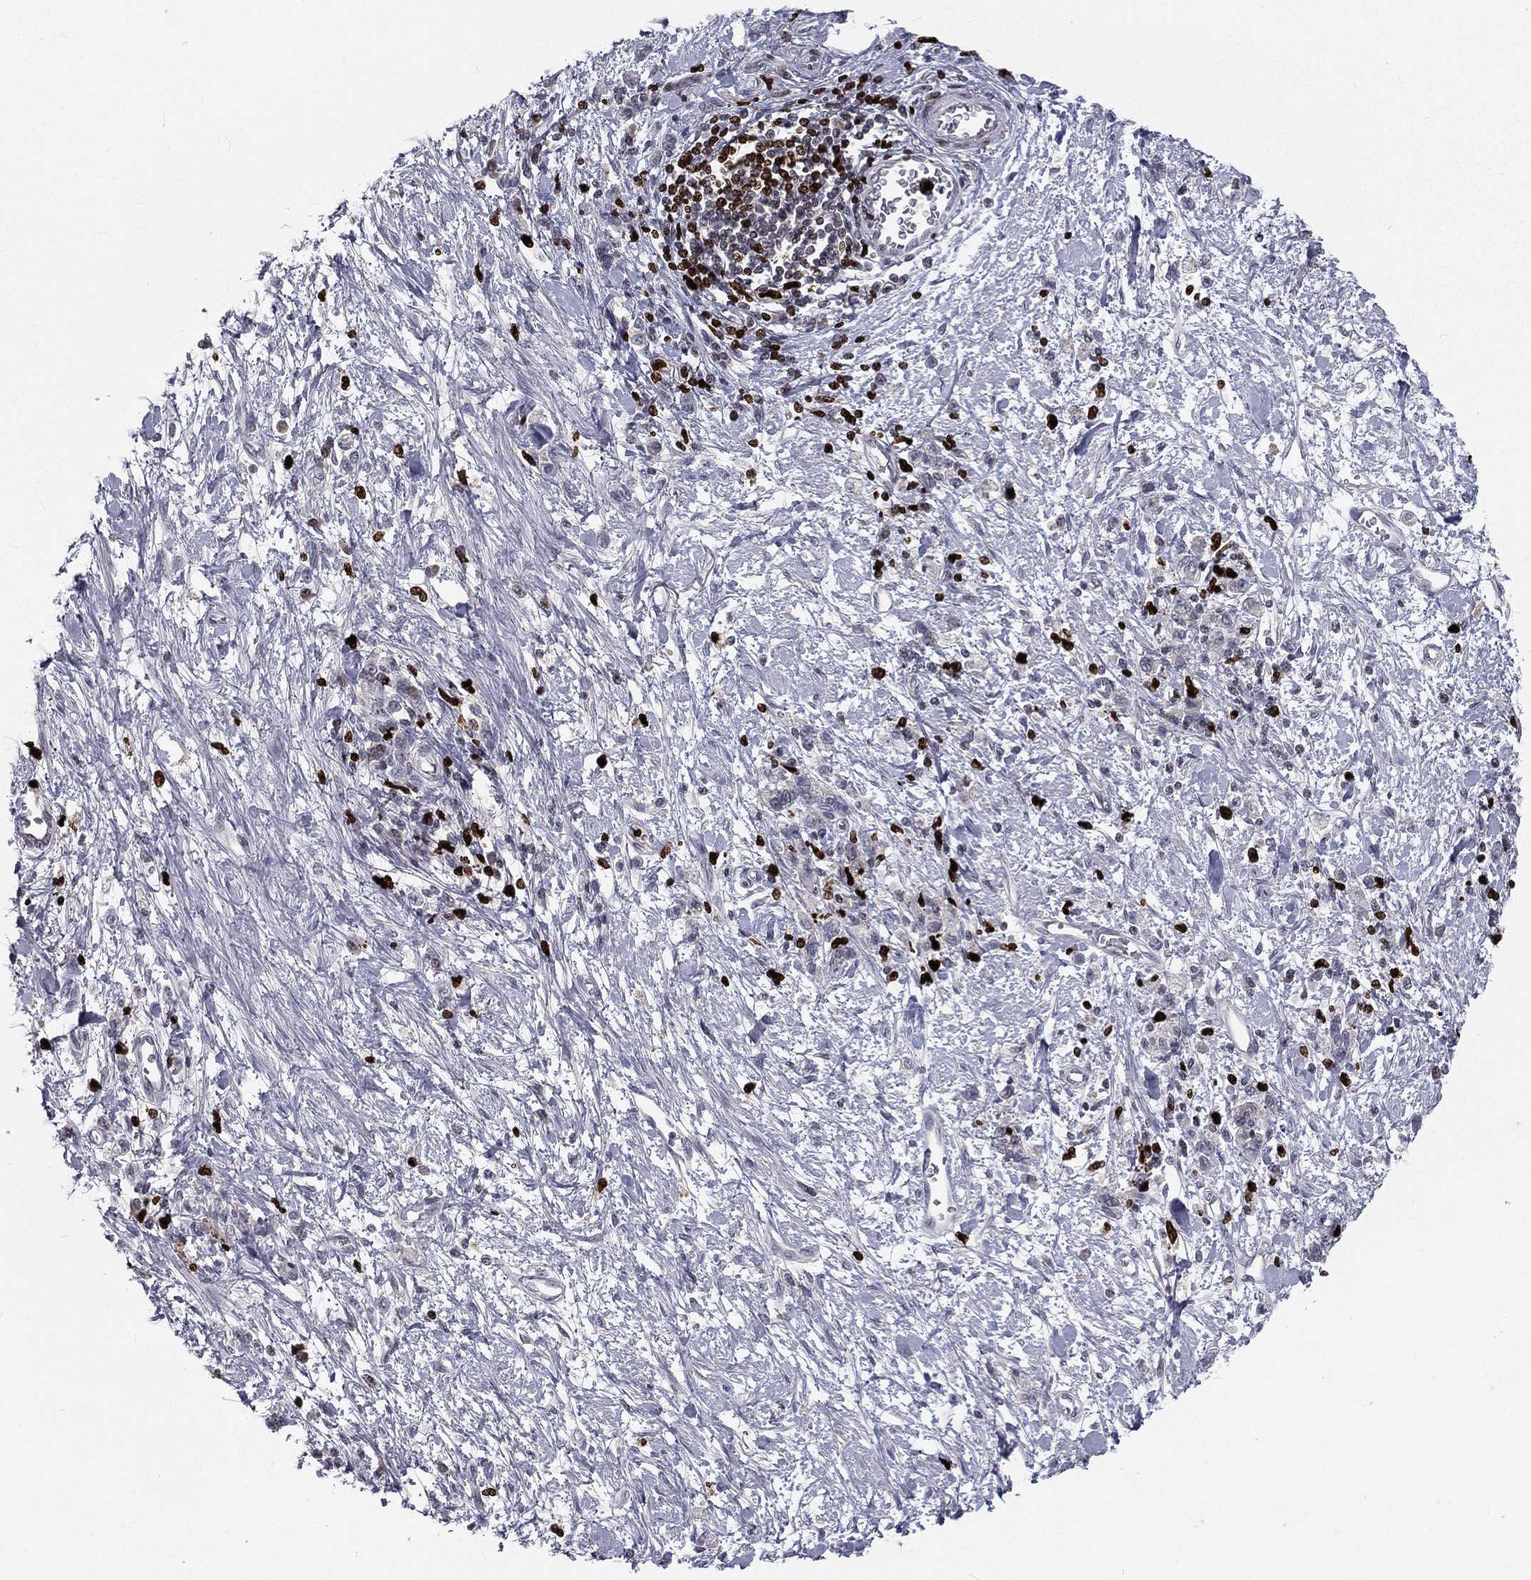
{"staining": {"intensity": "negative", "quantity": "none", "location": "none"}, "tissue": "stomach cancer", "cell_type": "Tumor cells", "image_type": "cancer", "snomed": [{"axis": "morphology", "description": "Adenocarcinoma, NOS"}, {"axis": "topography", "description": "Stomach"}], "caption": "The photomicrograph exhibits no significant positivity in tumor cells of stomach cancer.", "gene": "MNDA", "patient": {"sex": "male", "age": 77}}